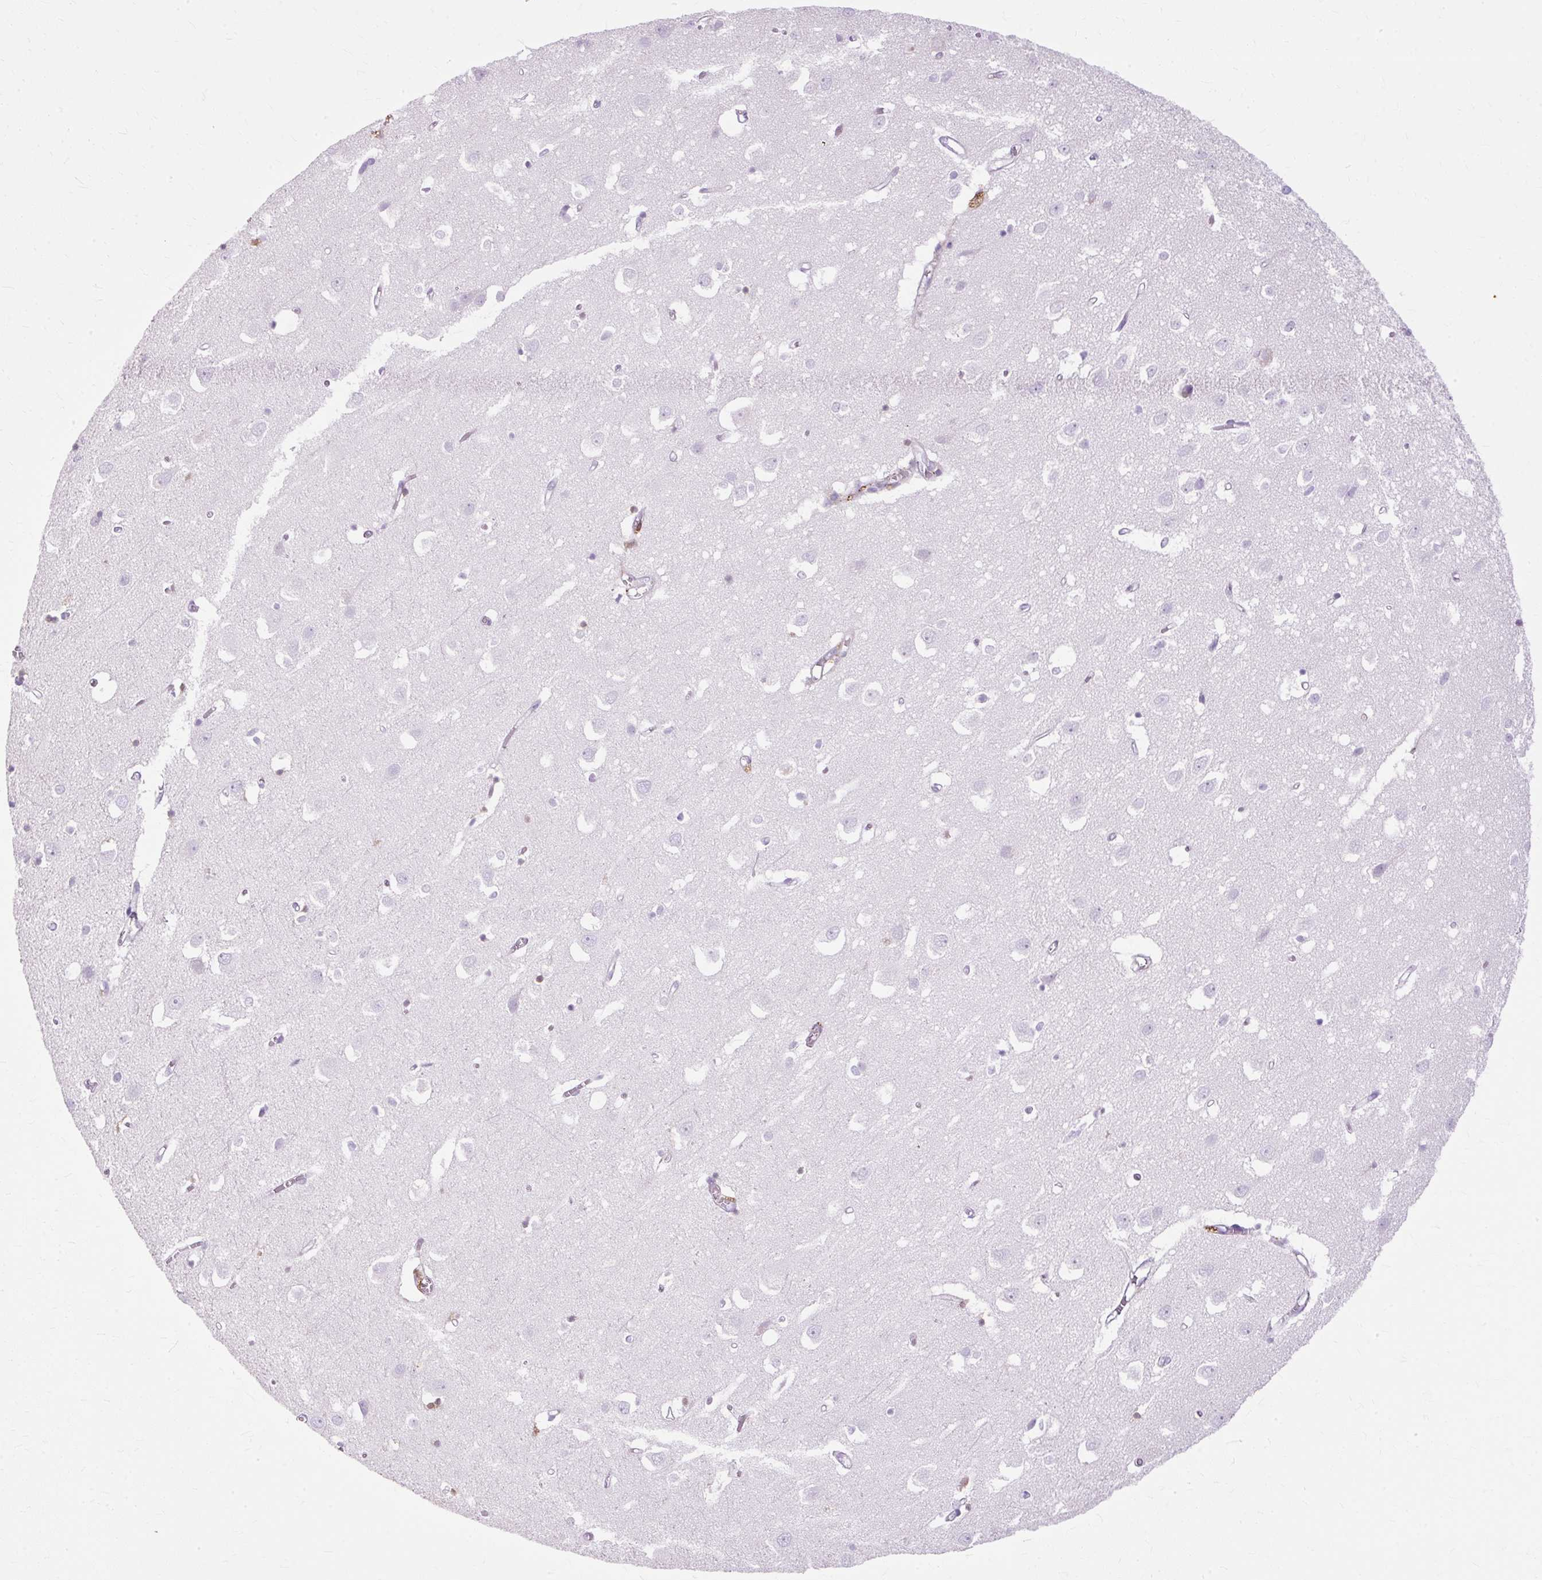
{"staining": {"intensity": "negative", "quantity": "none", "location": "none"}, "tissue": "cerebral cortex", "cell_type": "Endothelial cells", "image_type": "normal", "snomed": [{"axis": "morphology", "description": "Normal tissue, NOS"}, {"axis": "topography", "description": "Cerebral cortex"}], "caption": "A micrograph of cerebral cortex stained for a protein shows no brown staining in endothelial cells. The staining was performed using DAB (3,3'-diaminobenzidine) to visualize the protein expression in brown, while the nuclei were stained in blue with hematoxylin (Magnification: 20x).", "gene": "HSD11B1", "patient": {"sex": "male", "age": 70}}